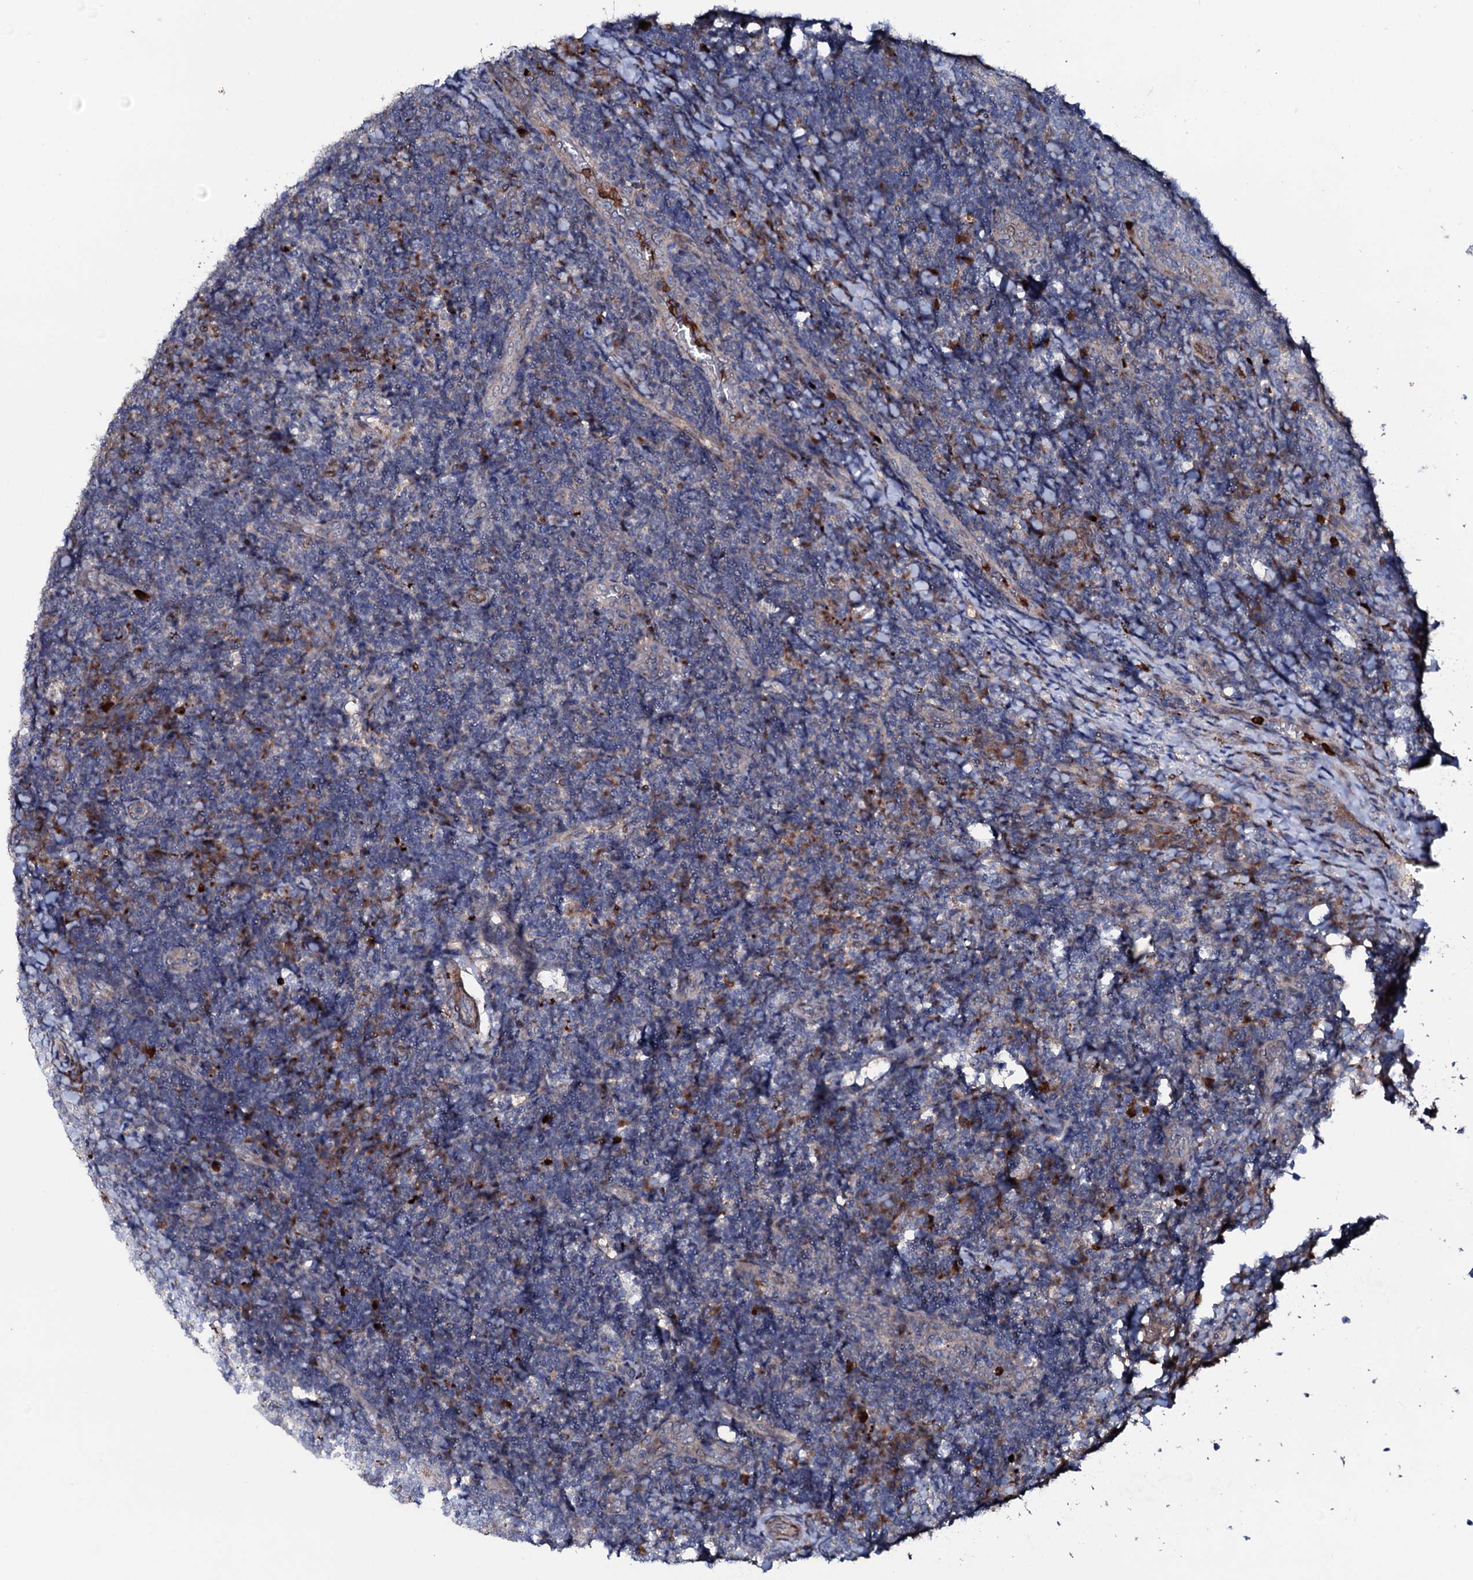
{"staining": {"intensity": "moderate", "quantity": "<25%", "location": "cytoplasmic/membranous"}, "tissue": "tonsil", "cell_type": "Germinal center cells", "image_type": "normal", "snomed": [{"axis": "morphology", "description": "Normal tissue, NOS"}, {"axis": "topography", "description": "Tonsil"}], "caption": "Immunohistochemistry (IHC) photomicrograph of unremarkable tonsil stained for a protein (brown), which shows low levels of moderate cytoplasmic/membranous staining in approximately <25% of germinal center cells.", "gene": "COG6", "patient": {"sex": "male", "age": 17}}